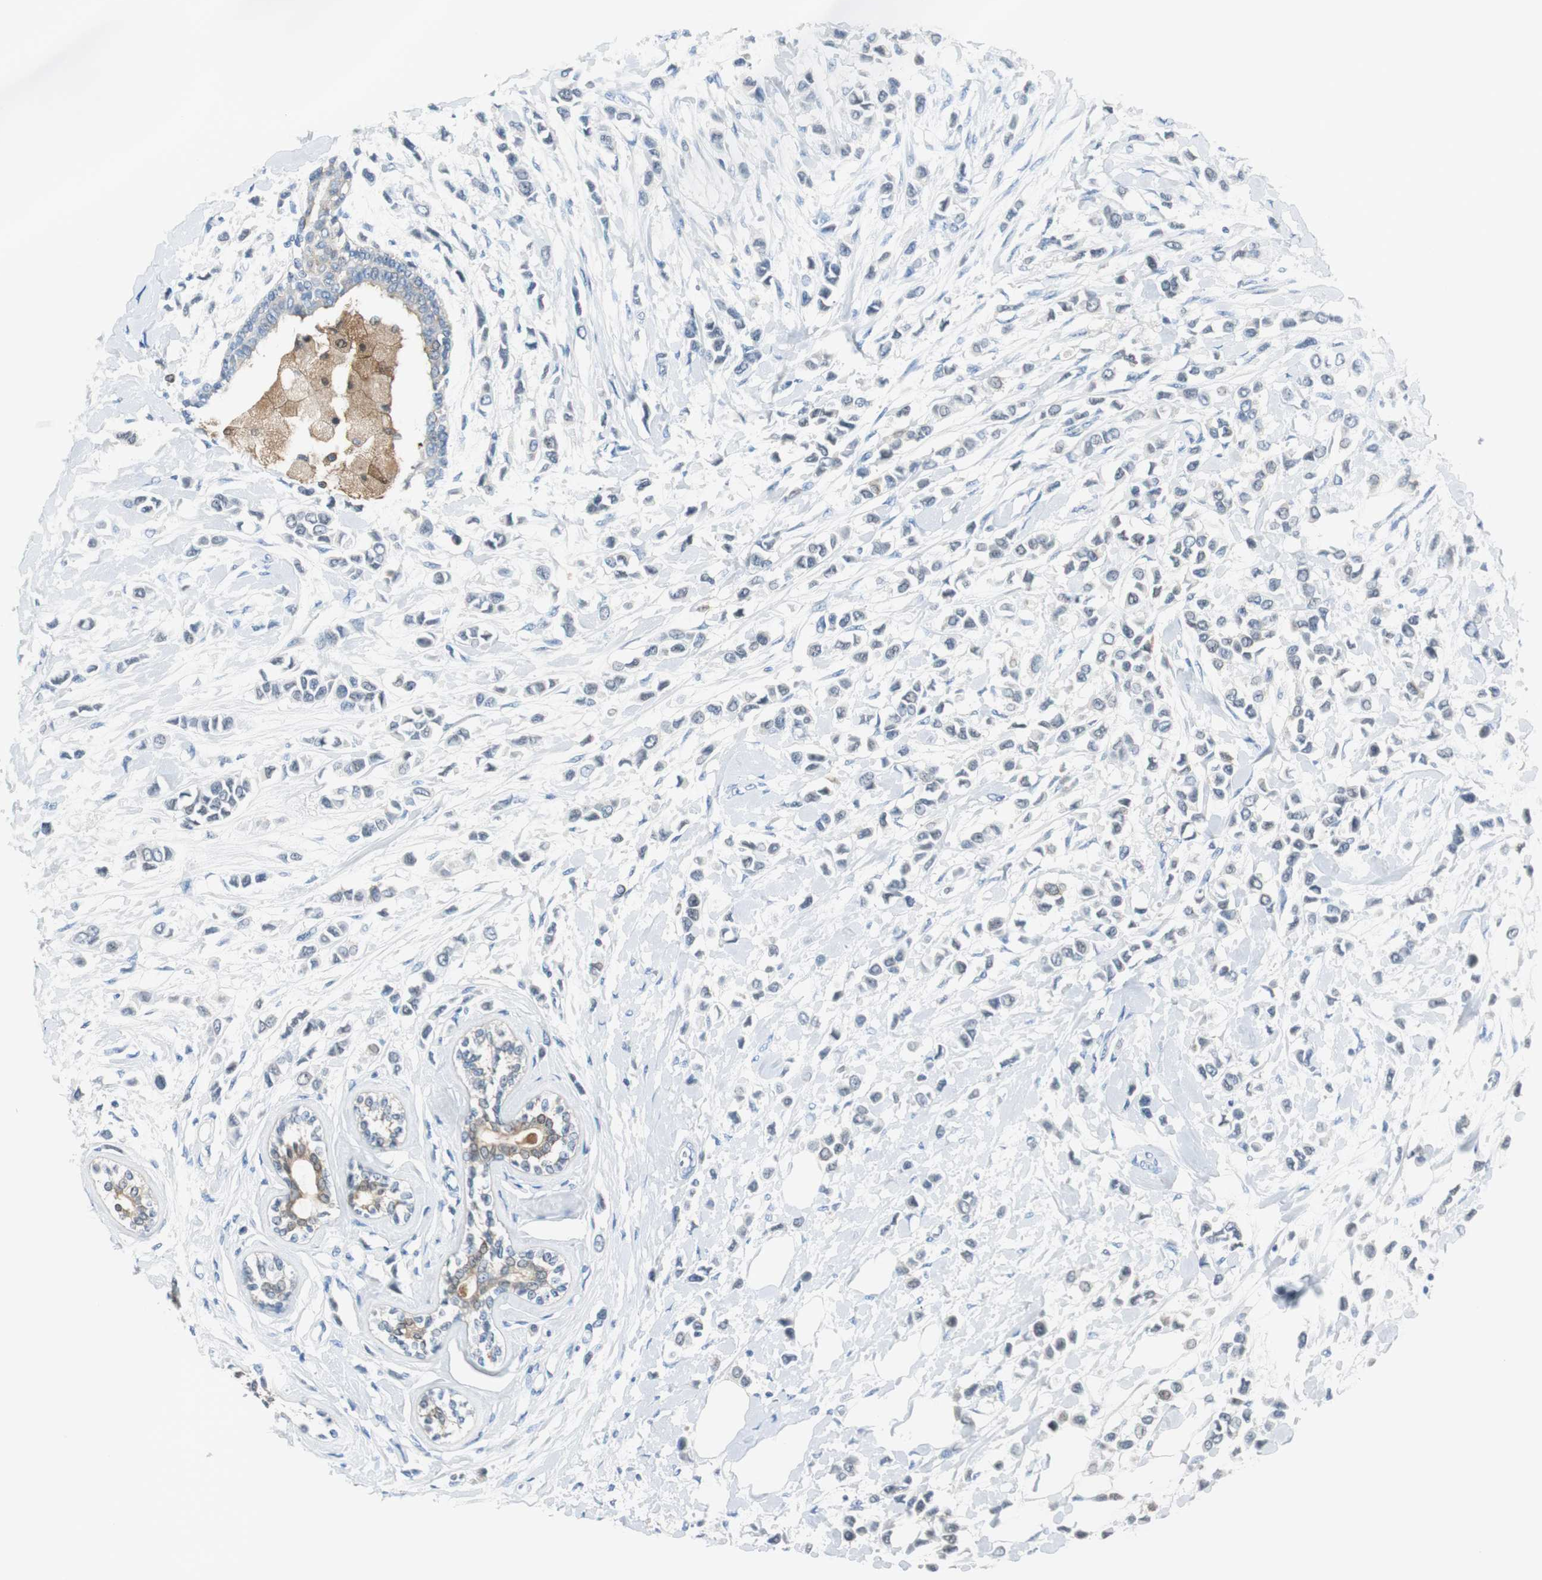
{"staining": {"intensity": "negative", "quantity": "none", "location": "none"}, "tissue": "breast cancer", "cell_type": "Tumor cells", "image_type": "cancer", "snomed": [{"axis": "morphology", "description": "Lobular carcinoma"}, {"axis": "topography", "description": "Breast"}], "caption": "DAB immunohistochemical staining of lobular carcinoma (breast) shows no significant positivity in tumor cells.", "gene": "FBP1", "patient": {"sex": "female", "age": 51}}